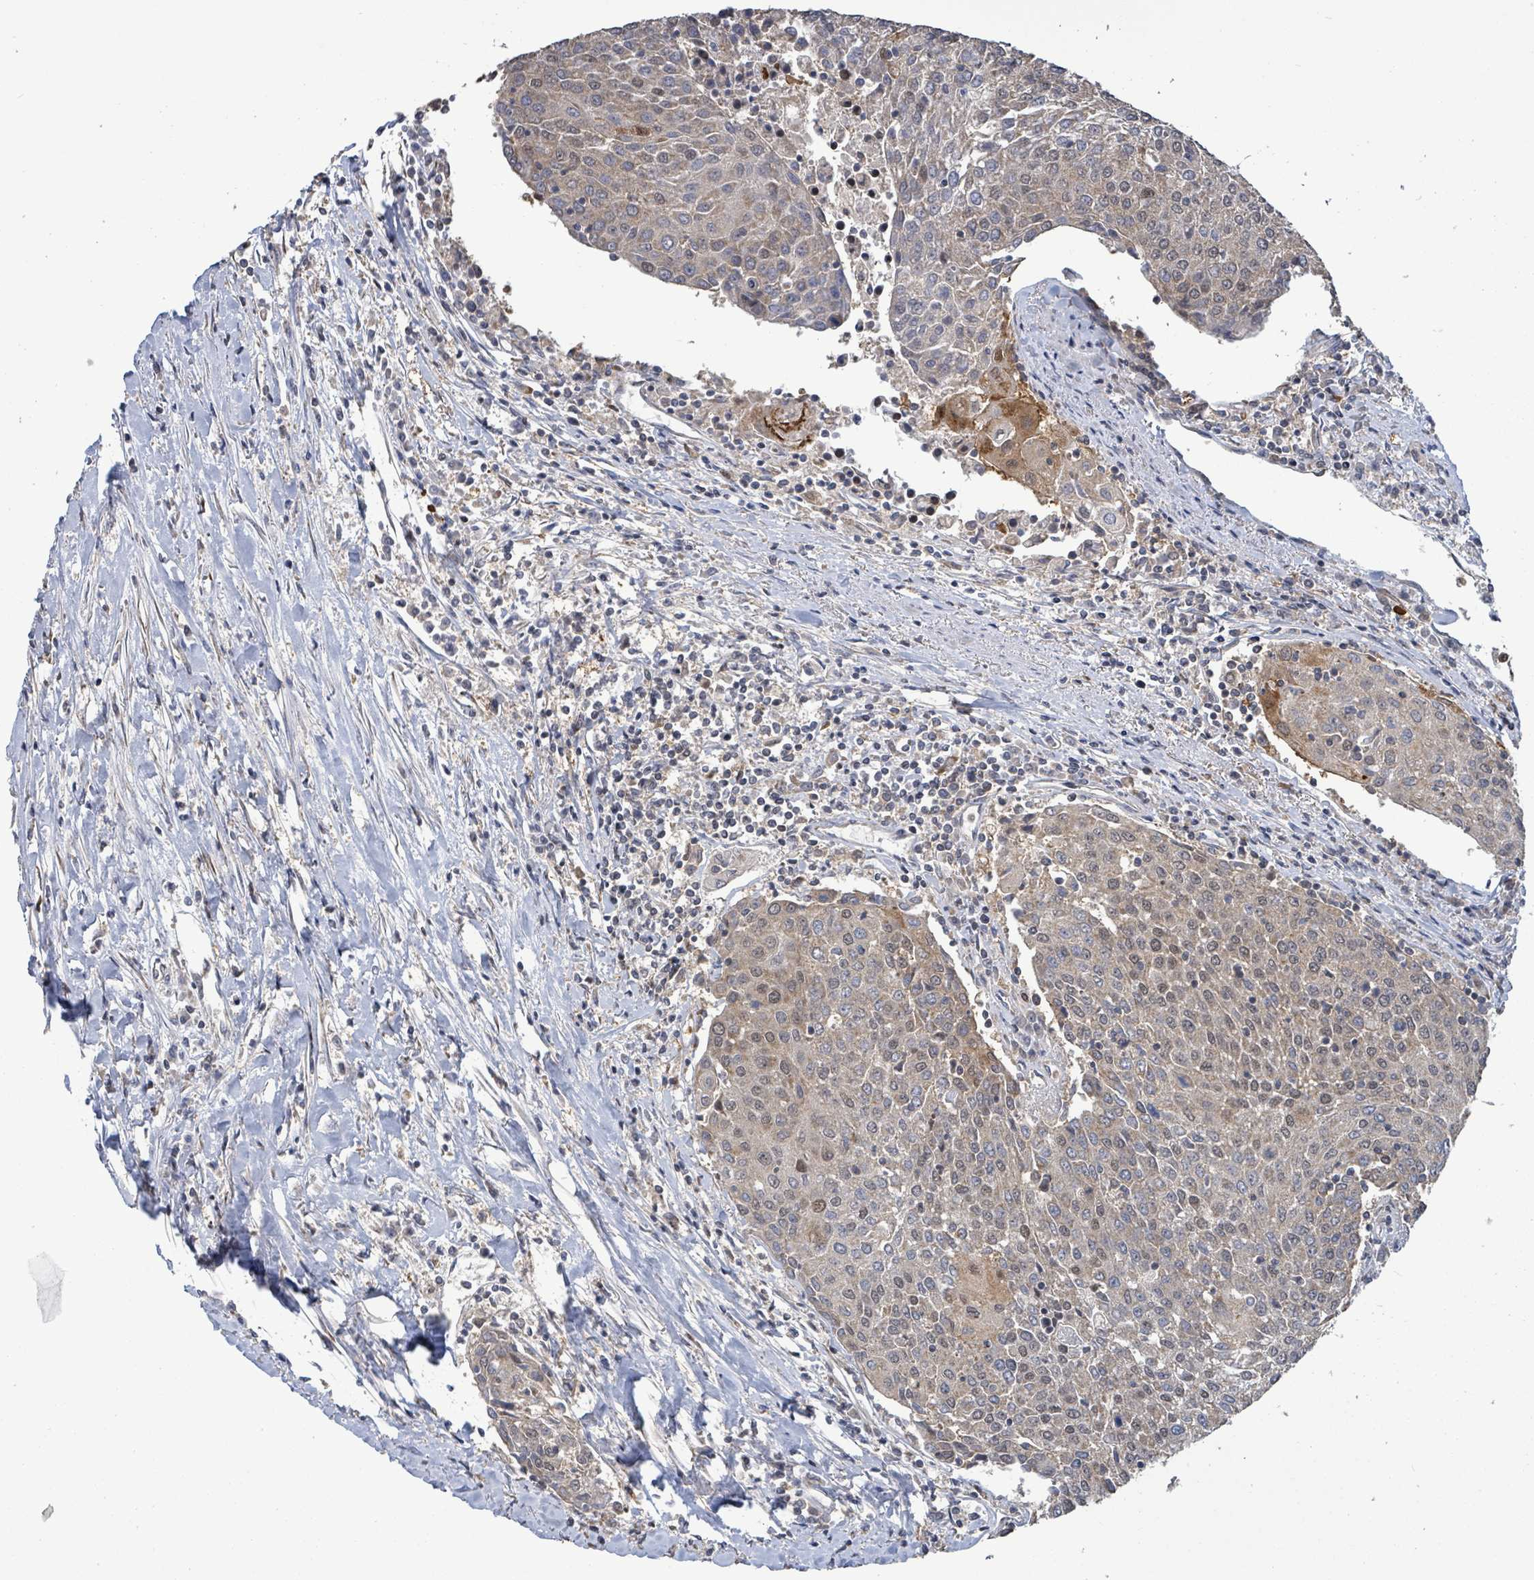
{"staining": {"intensity": "weak", "quantity": "<25%", "location": "cytoplasmic/membranous,nuclear"}, "tissue": "urothelial cancer", "cell_type": "Tumor cells", "image_type": "cancer", "snomed": [{"axis": "morphology", "description": "Urothelial carcinoma, High grade"}, {"axis": "topography", "description": "Urinary bladder"}], "caption": "The micrograph exhibits no staining of tumor cells in urothelial cancer.", "gene": "COQ6", "patient": {"sex": "female", "age": 85}}